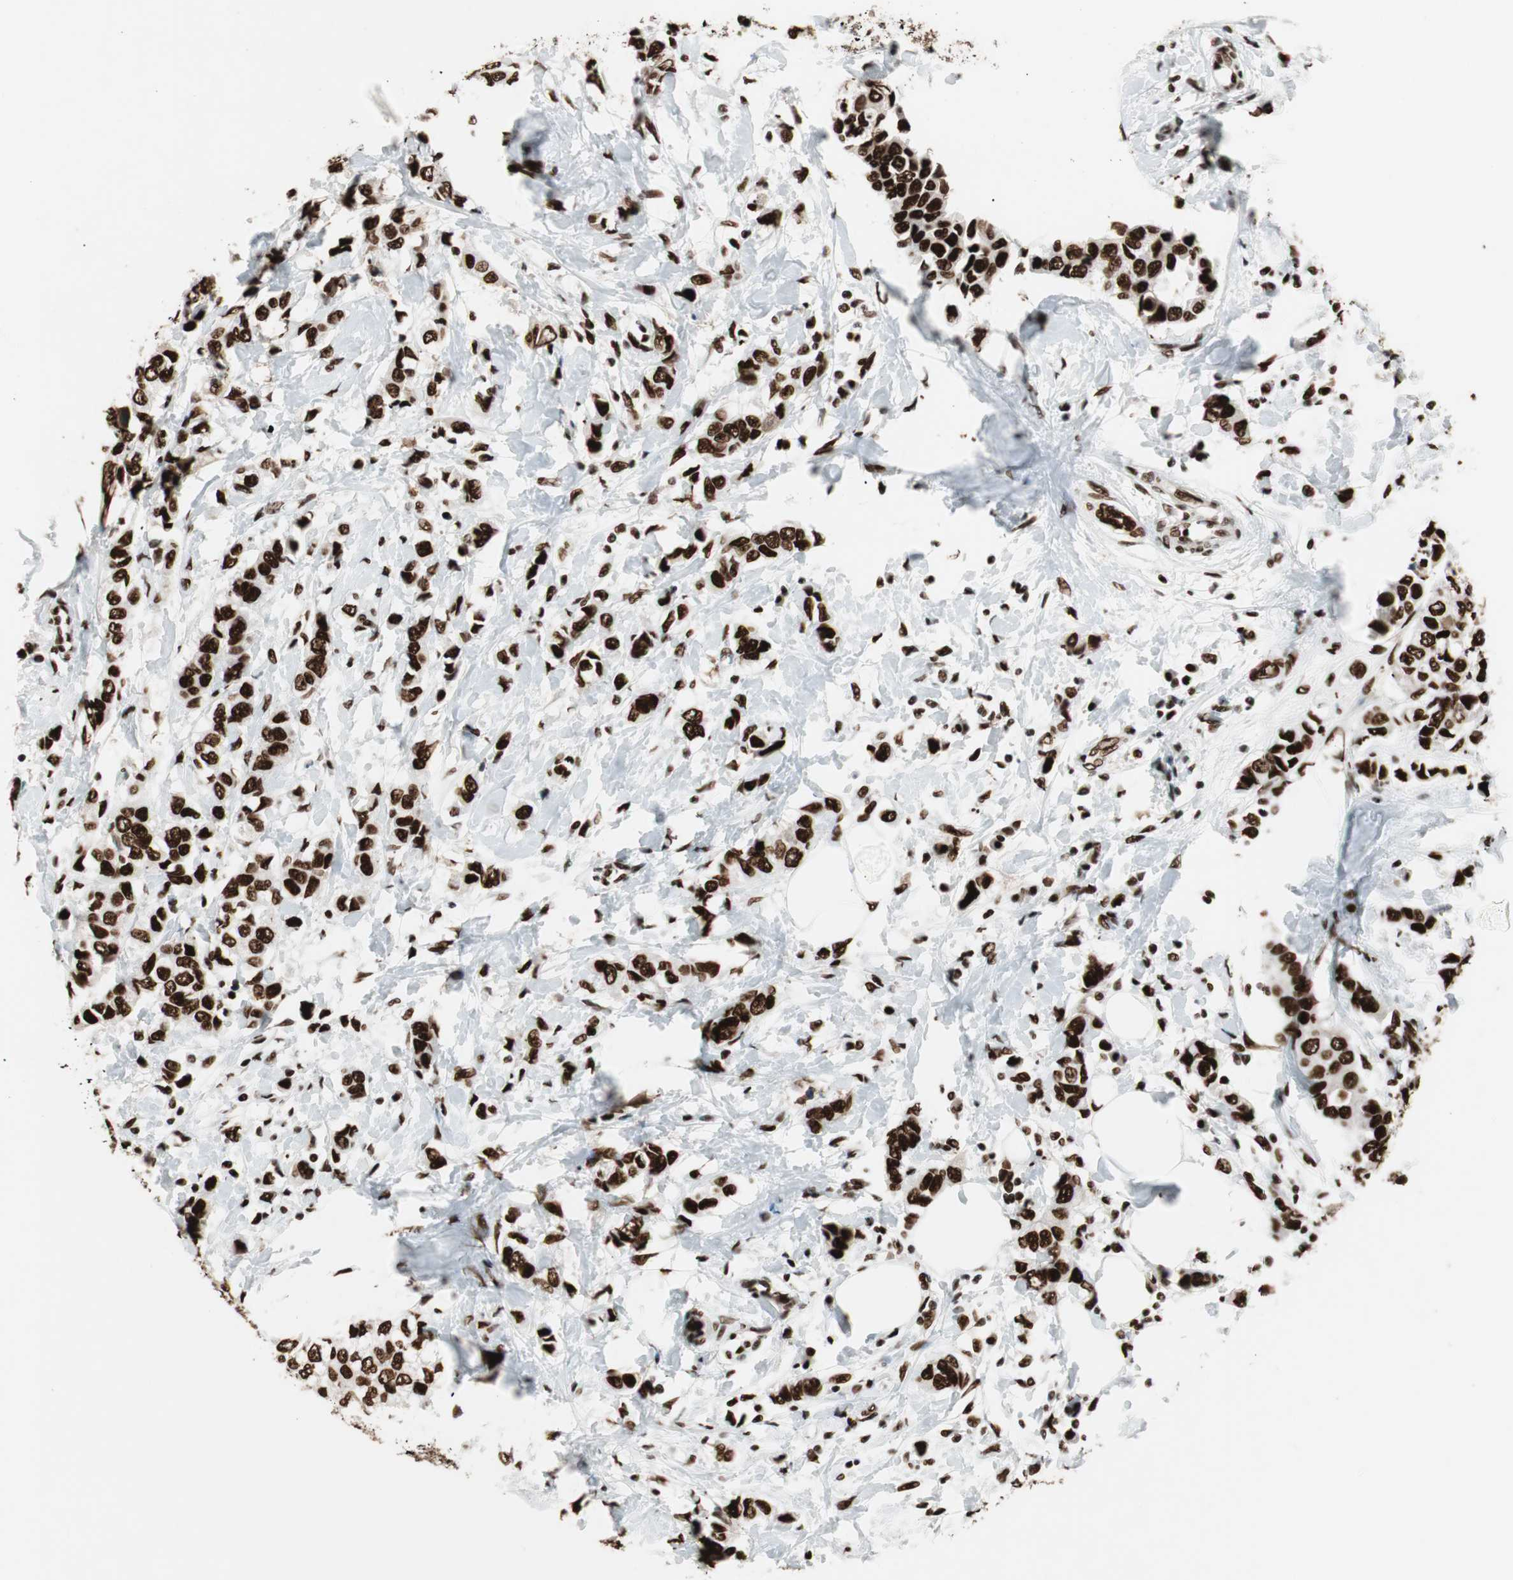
{"staining": {"intensity": "strong", "quantity": ">75%", "location": "nuclear"}, "tissue": "breast cancer", "cell_type": "Tumor cells", "image_type": "cancer", "snomed": [{"axis": "morphology", "description": "Duct carcinoma"}, {"axis": "topography", "description": "Breast"}], "caption": "About >75% of tumor cells in infiltrating ductal carcinoma (breast) show strong nuclear protein expression as visualized by brown immunohistochemical staining.", "gene": "PSME3", "patient": {"sex": "female", "age": 50}}